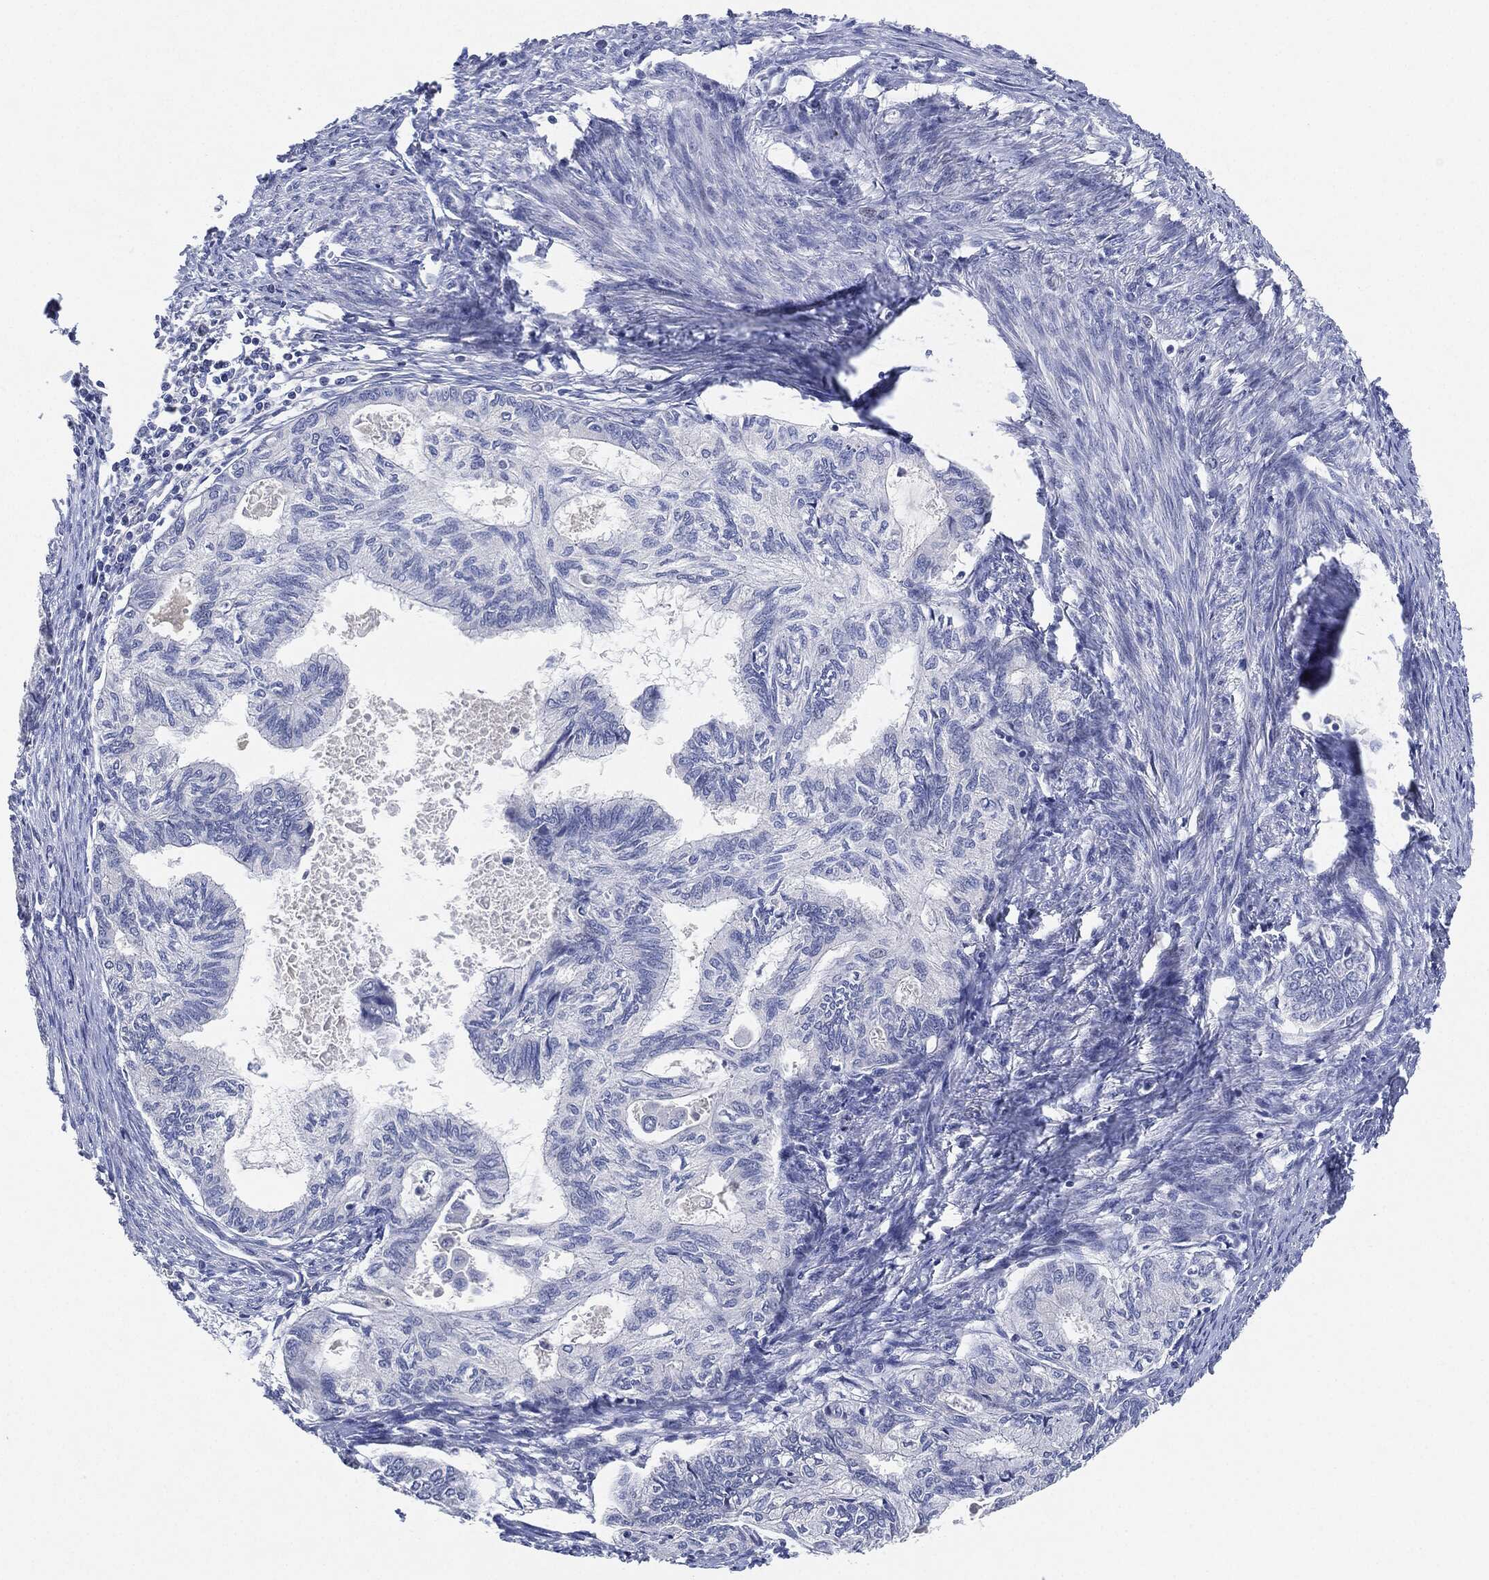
{"staining": {"intensity": "negative", "quantity": "none", "location": "none"}, "tissue": "endometrial cancer", "cell_type": "Tumor cells", "image_type": "cancer", "snomed": [{"axis": "morphology", "description": "Adenocarcinoma, NOS"}, {"axis": "topography", "description": "Endometrium"}], "caption": "High power microscopy photomicrograph of an IHC image of endometrial adenocarcinoma, revealing no significant positivity in tumor cells.", "gene": "NTRK1", "patient": {"sex": "female", "age": 86}}